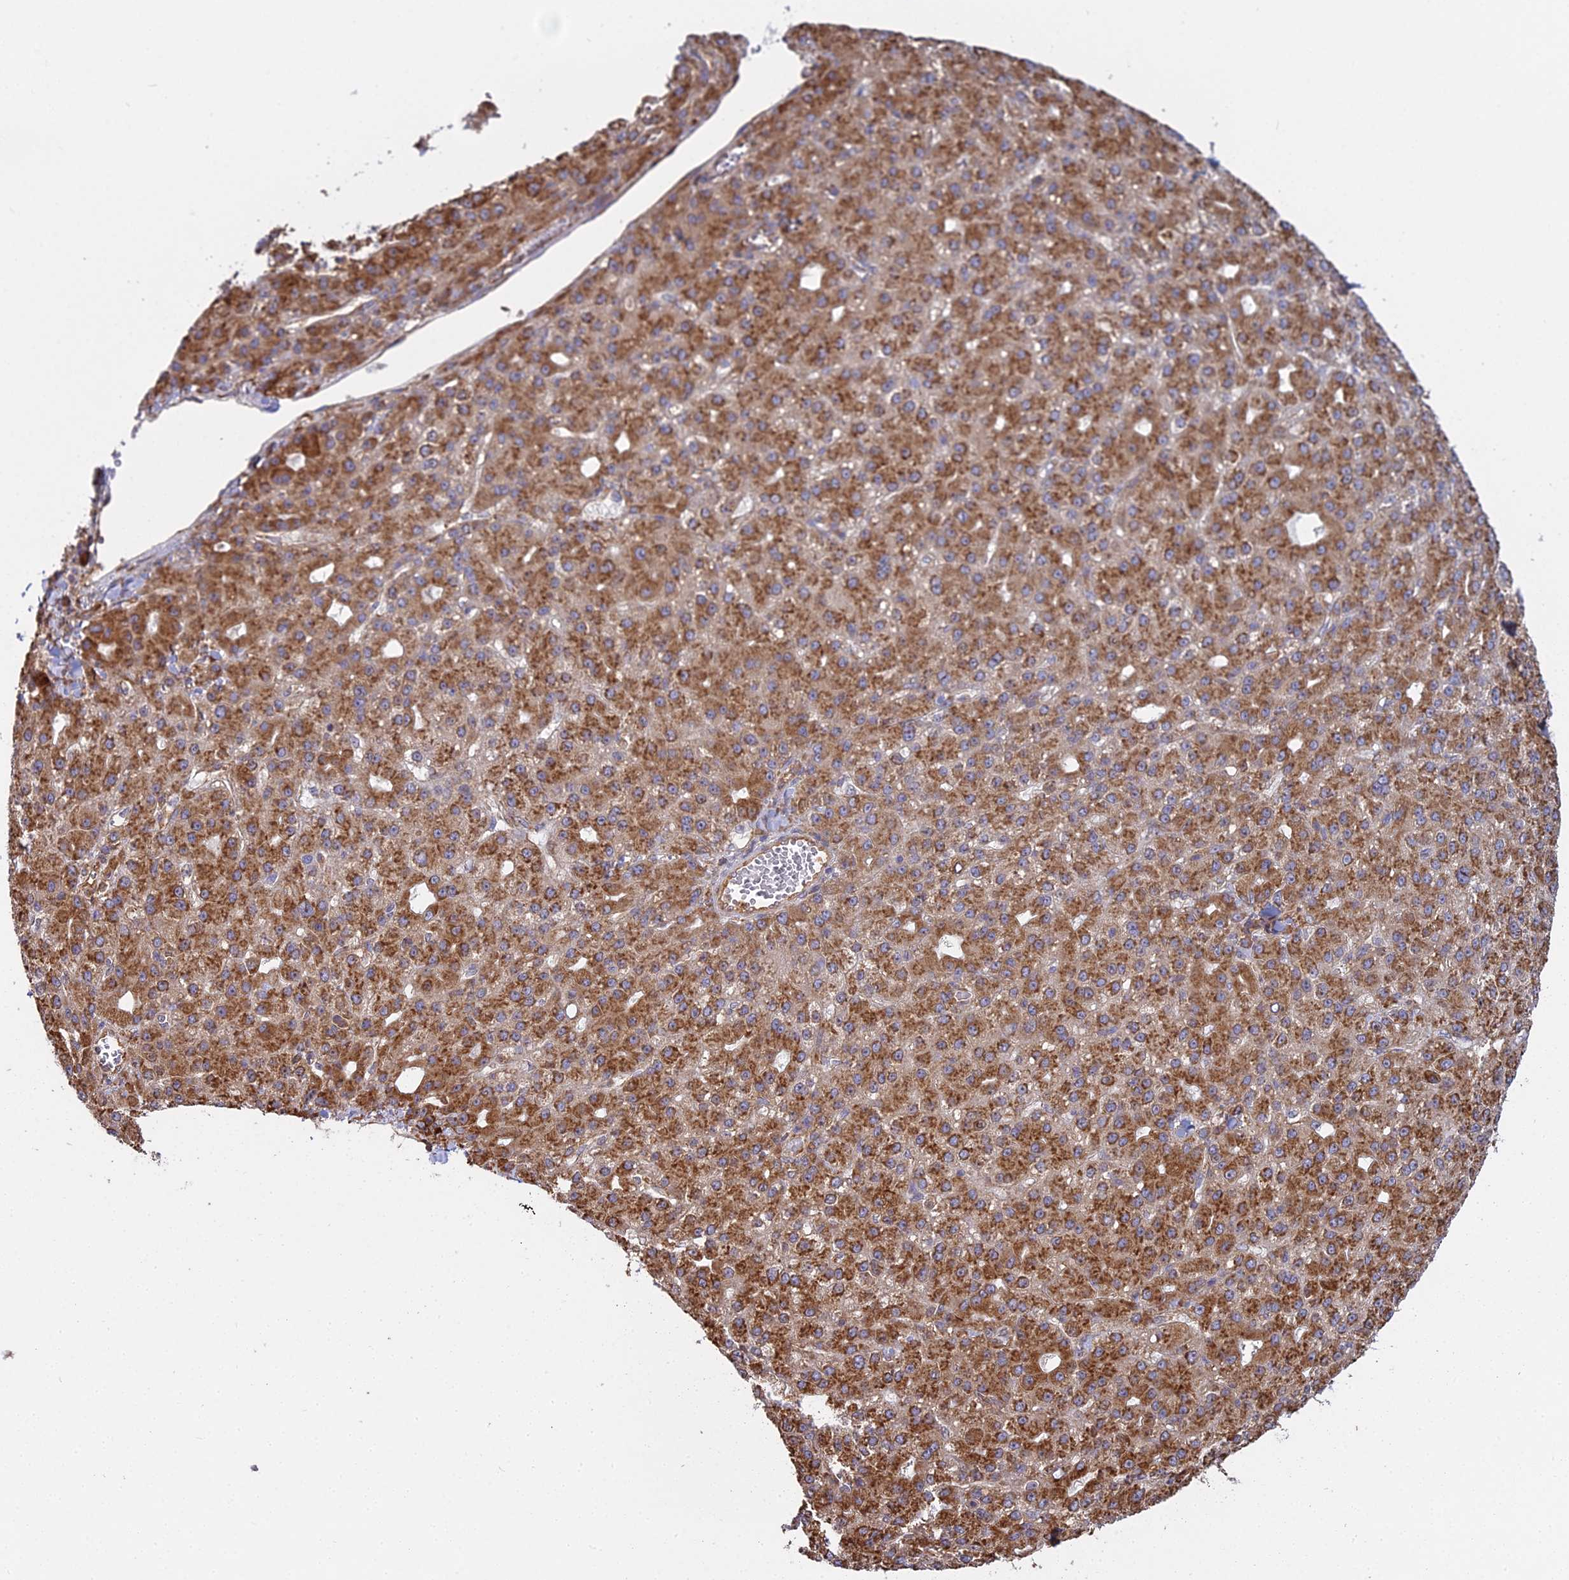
{"staining": {"intensity": "strong", "quantity": ">75%", "location": "cytoplasmic/membranous"}, "tissue": "liver cancer", "cell_type": "Tumor cells", "image_type": "cancer", "snomed": [{"axis": "morphology", "description": "Carcinoma, Hepatocellular, NOS"}, {"axis": "topography", "description": "Liver"}], "caption": "Approximately >75% of tumor cells in human liver cancer (hepatocellular carcinoma) display strong cytoplasmic/membranous protein expression as visualized by brown immunohistochemical staining.", "gene": "RPL26", "patient": {"sex": "male", "age": 67}}